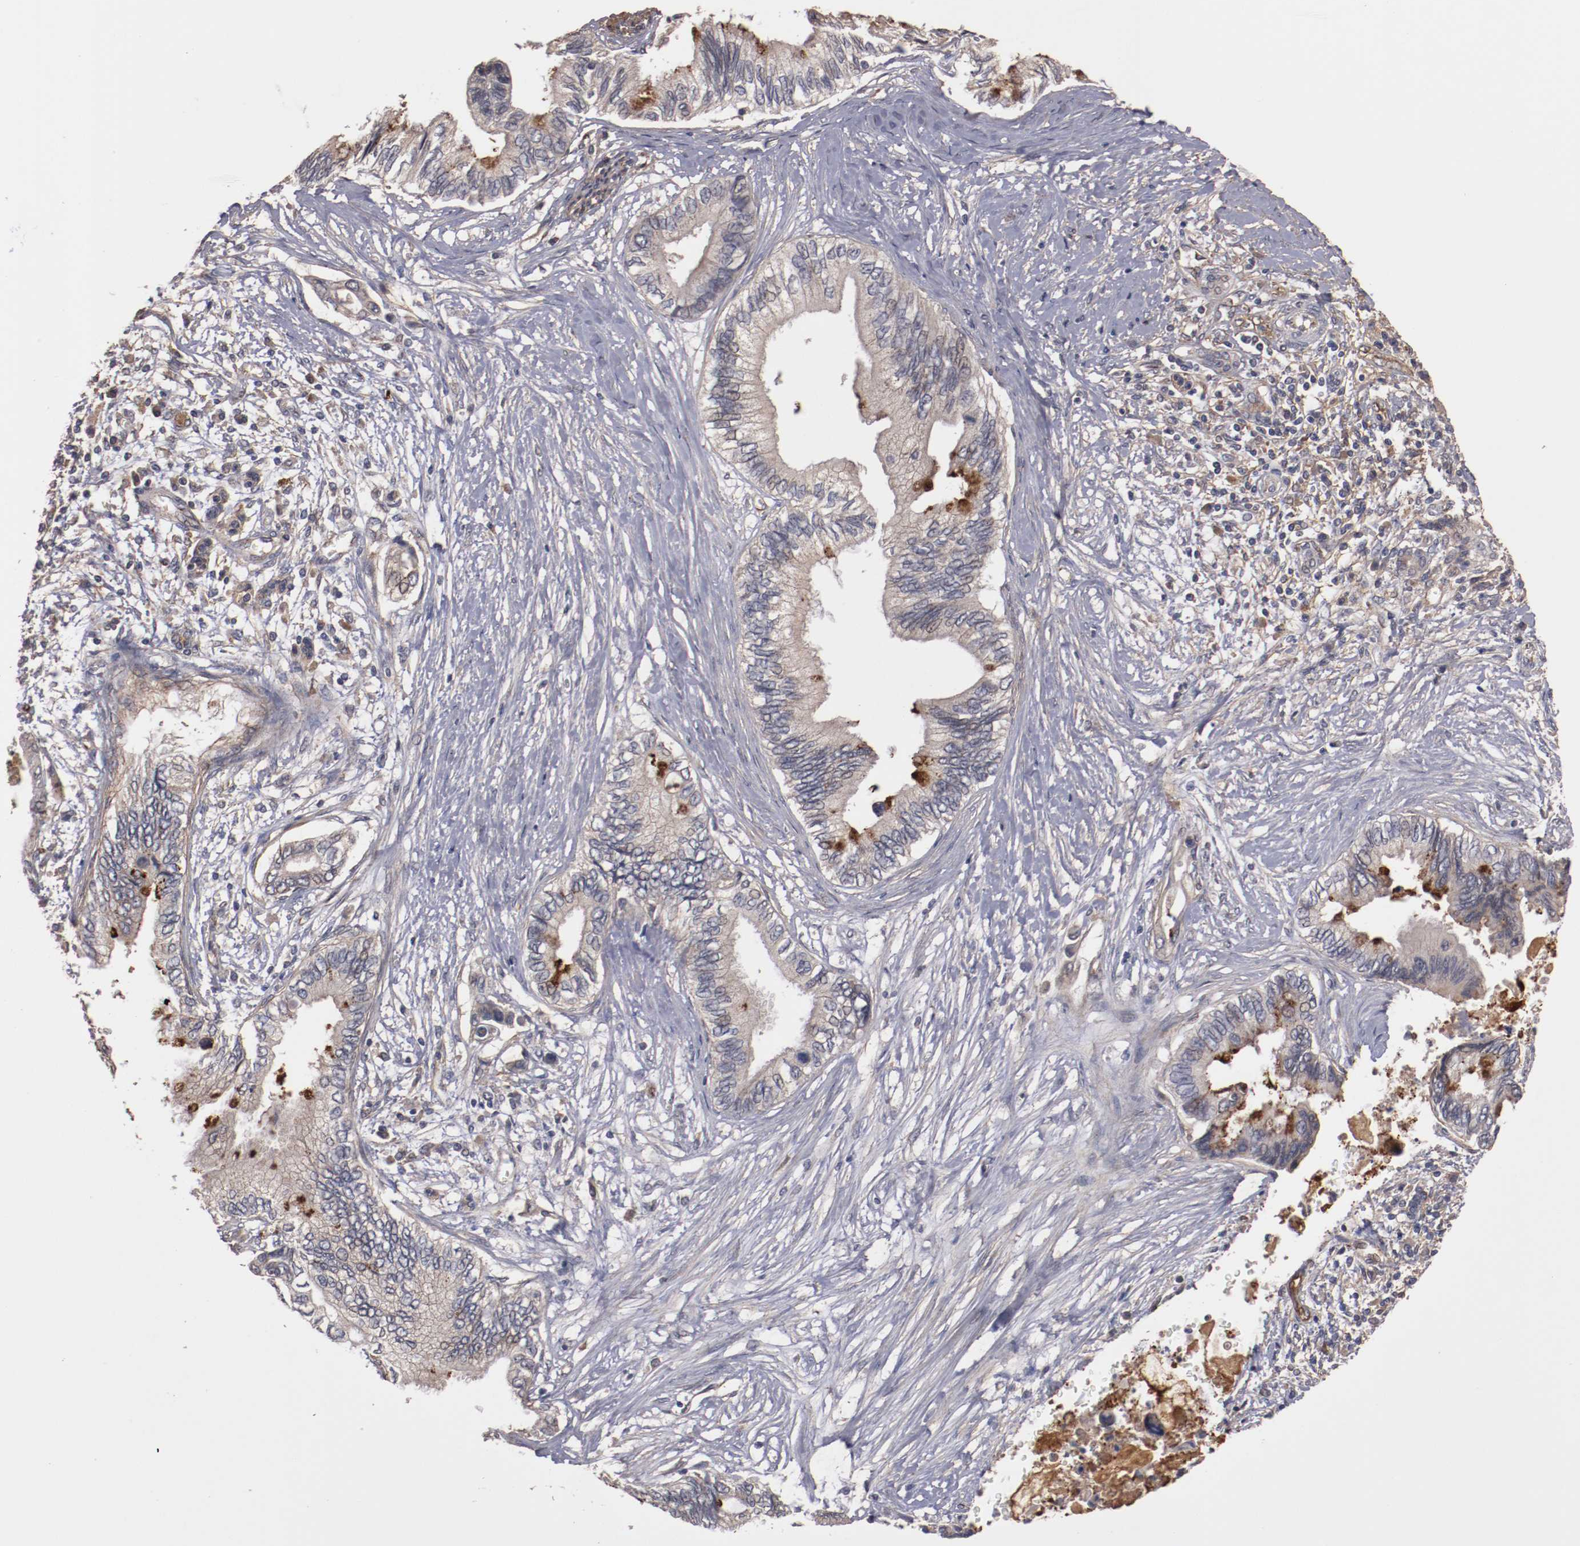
{"staining": {"intensity": "weak", "quantity": ">75%", "location": "cytoplasmic/membranous"}, "tissue": "pancreatic cancer", "cell_type": "Tumor cells", "image_type": "cancer", "snomed": [{"axis": "morphology", "description": "Adenocarcinoma, NOS"}, {"axis": "topography", "description": "Pancreas"}], "caption": "Protein staining by IHC shows weak cytoplasmic/membranous expression in approximately >75% of tumor cells in pancreatic cancer. (Stains: DAB in brown, nuclei in blue, Microscopy: brightfield microscopy at high magnification).", "gene": "DIPK2B", "patient": {"sex": "female", "age": 66}}